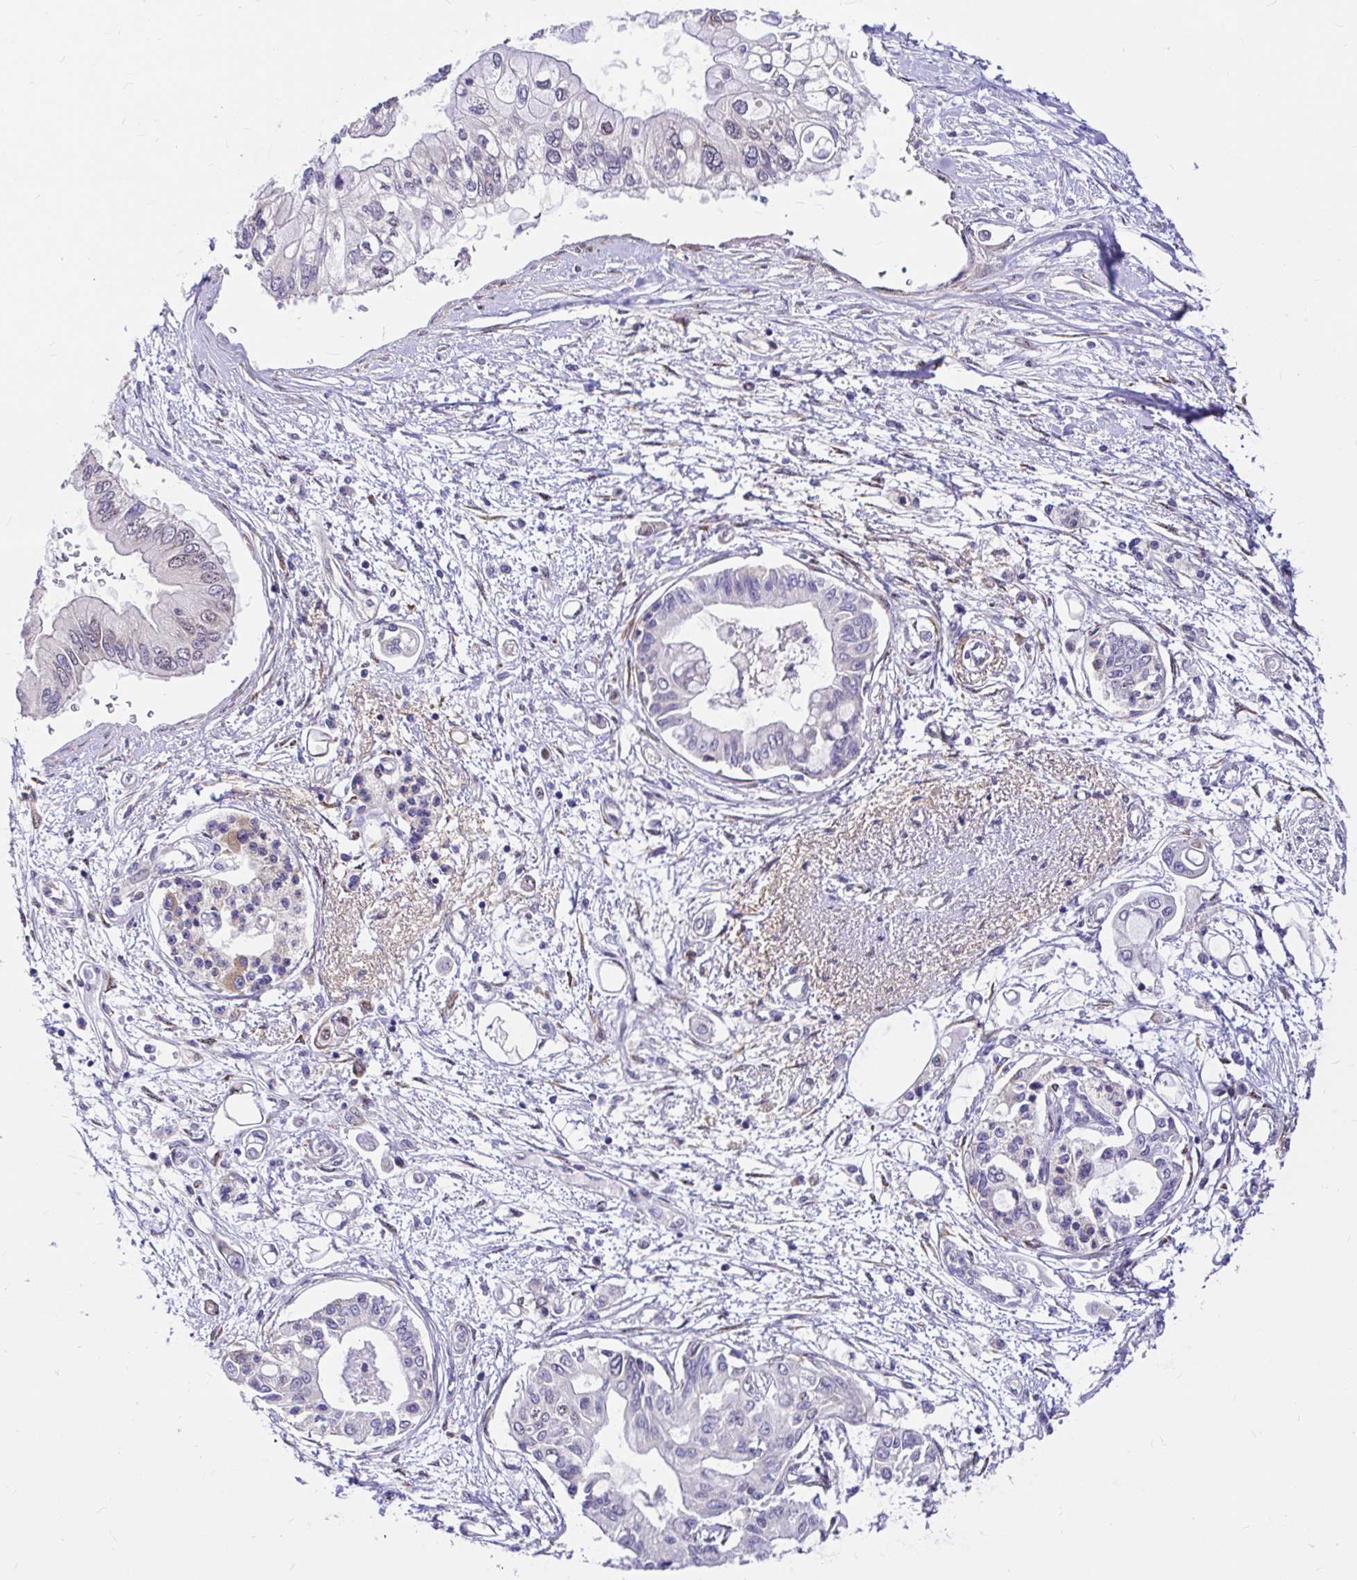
{"staining": {"intensity": "negative", "quantity": "none", "location": "none"}, "tissue": "pancreatic cancer", "cell_type": "Tumor cells", "image_type": "cancer", "snomed": [{"axis": "morphology", "description": "Adenocarcinoma, NOS"}, {"axis": "topography", "description": "Pancreas"}], "caption": "High power microscopy histopathology image of an IHC micrograph of pancreatic cancer, revealing no significant expression in tumor cells.", "gene": "GABBR2", "patient": {"sex": "female", "age": 77}}